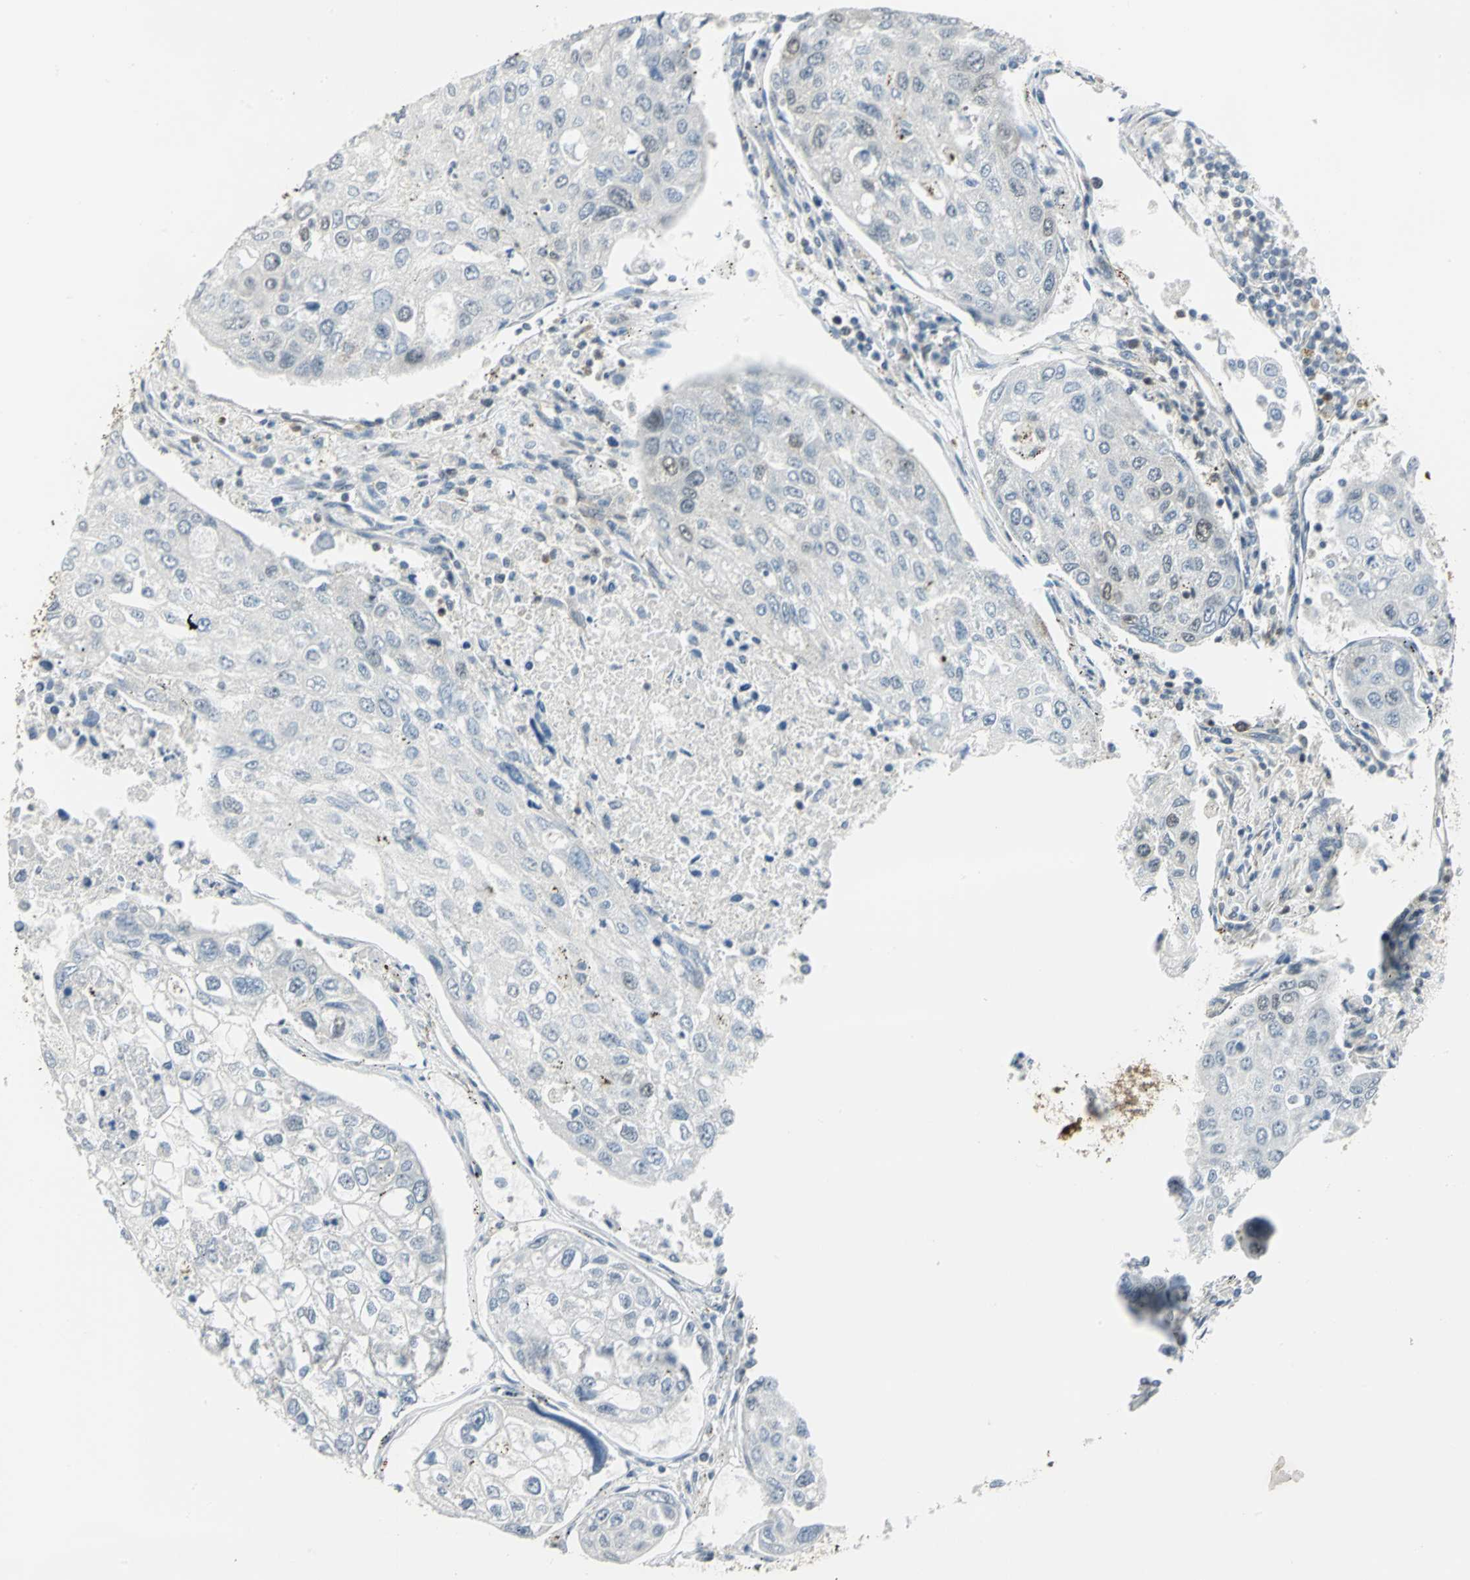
{"staining": {"intensity": "negative", "quantity": "none", "location": "none"}, "tissue": "urothelial cancer", "cell_type": "Tumor cells", "image_type": "cancer", "snomed": [{"axis": "morphology", "description": "Urothelial carcinoma, High grade"}, {"axis": "topography", "description": "Lymph node"}, {"axis": "topography", "description": "Urinary bladder"}], "caption": "IHC image of neoplastic tissue: high-grade urothelial carcinoma stained with DAB (3,3'-diaminobenzidine) demonstrates no significant protein staining in tumor cells.", "gene": "DDX5", "patient": {"sex": "male", "age": 51}}